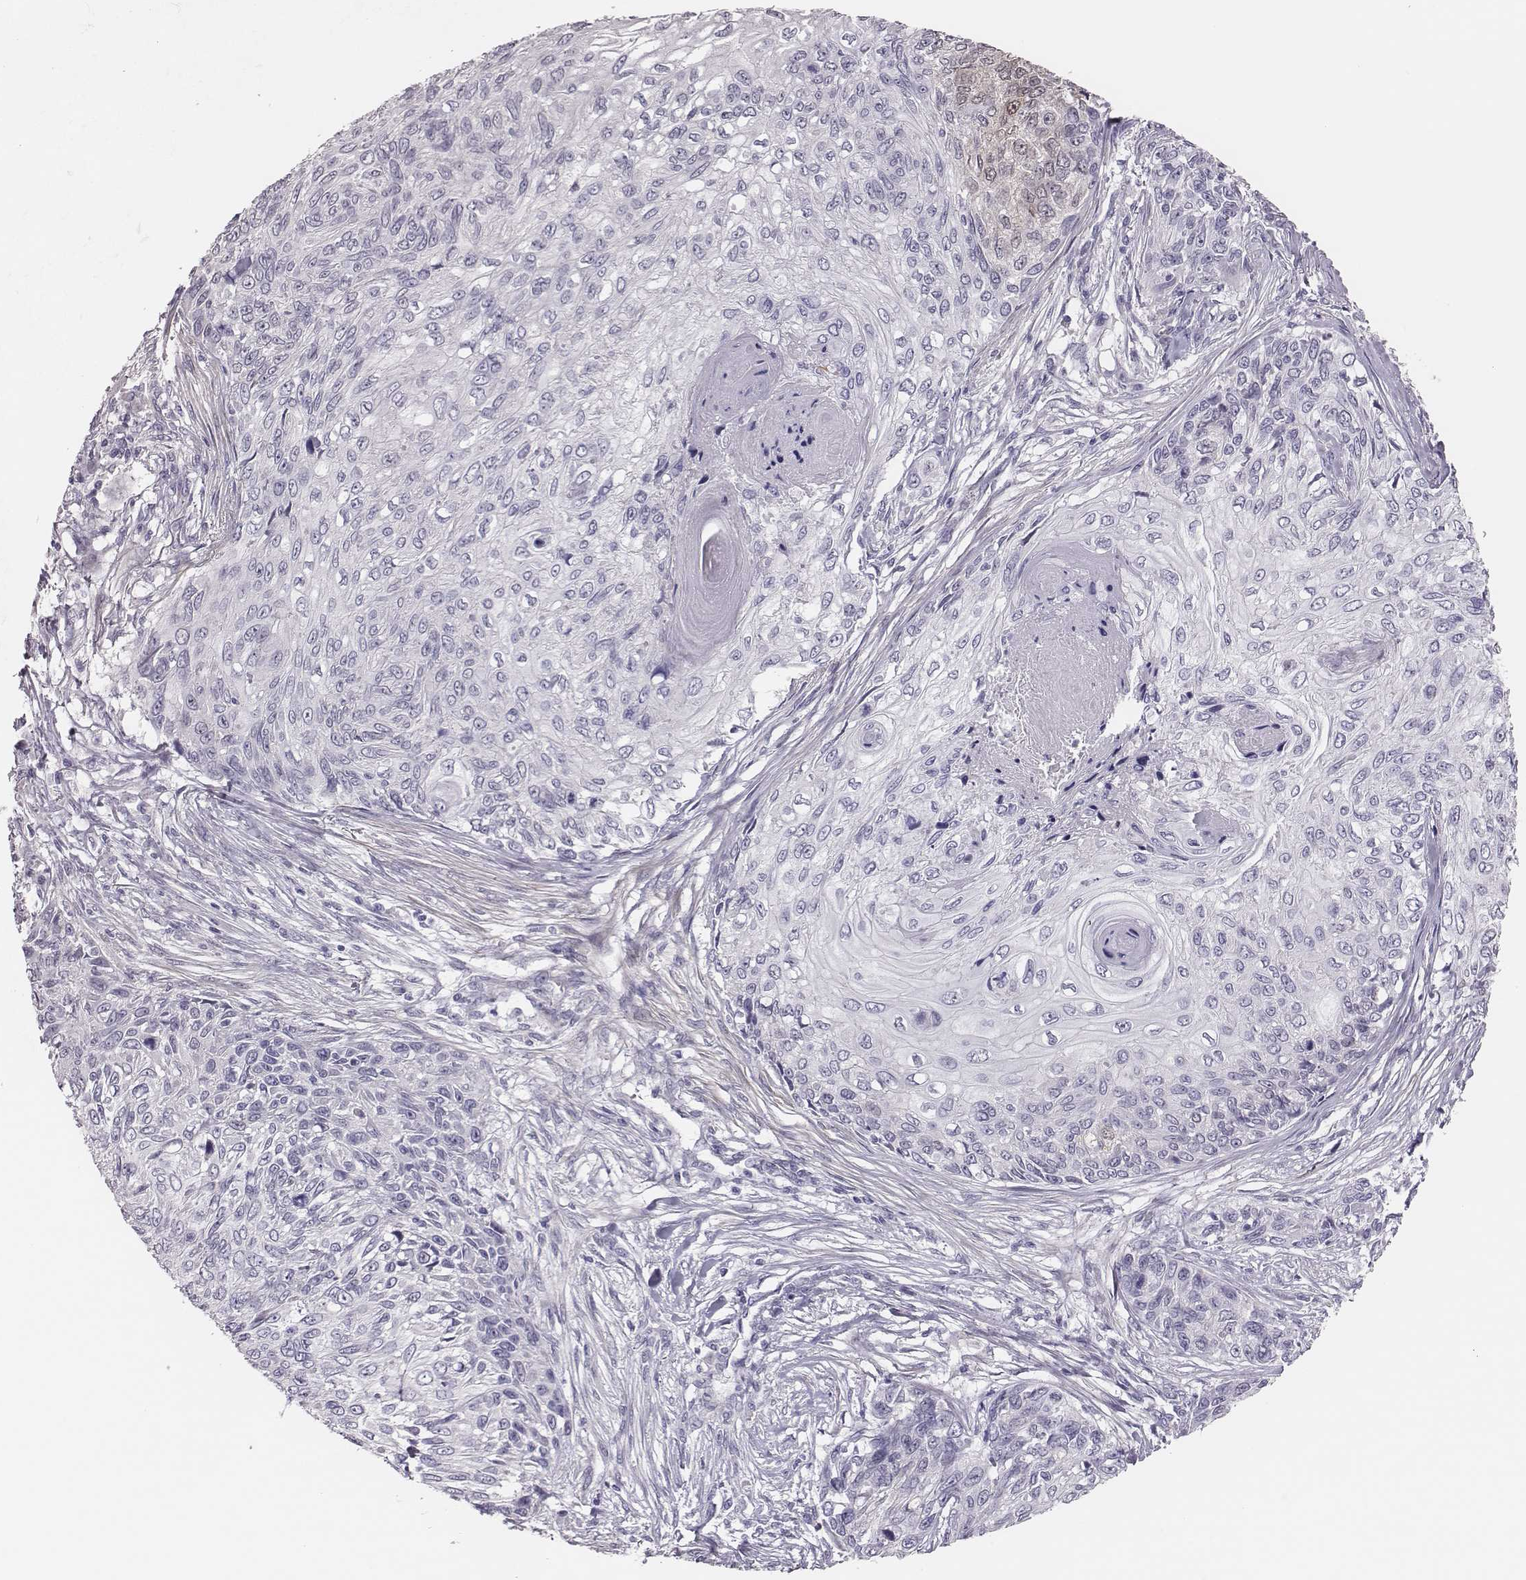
{"staining": {"intensity": "negative", "quantity": "none", "location": "none"}, "tissue": "skin cancer", "cell_type": "Tumor cells", "image_type": "cancer", "snomed": [{"axis": "morphology", "description": "Squamous cell carcinoma, NOS"}, {"axis": "topography", "description": "Skin"}], "caption": "IHC of squamous cell carcinoma (skin) exhibits no expression in tumor cells.", "gene": "SCML2", "patient": {"sex": "male", "age": 92}}